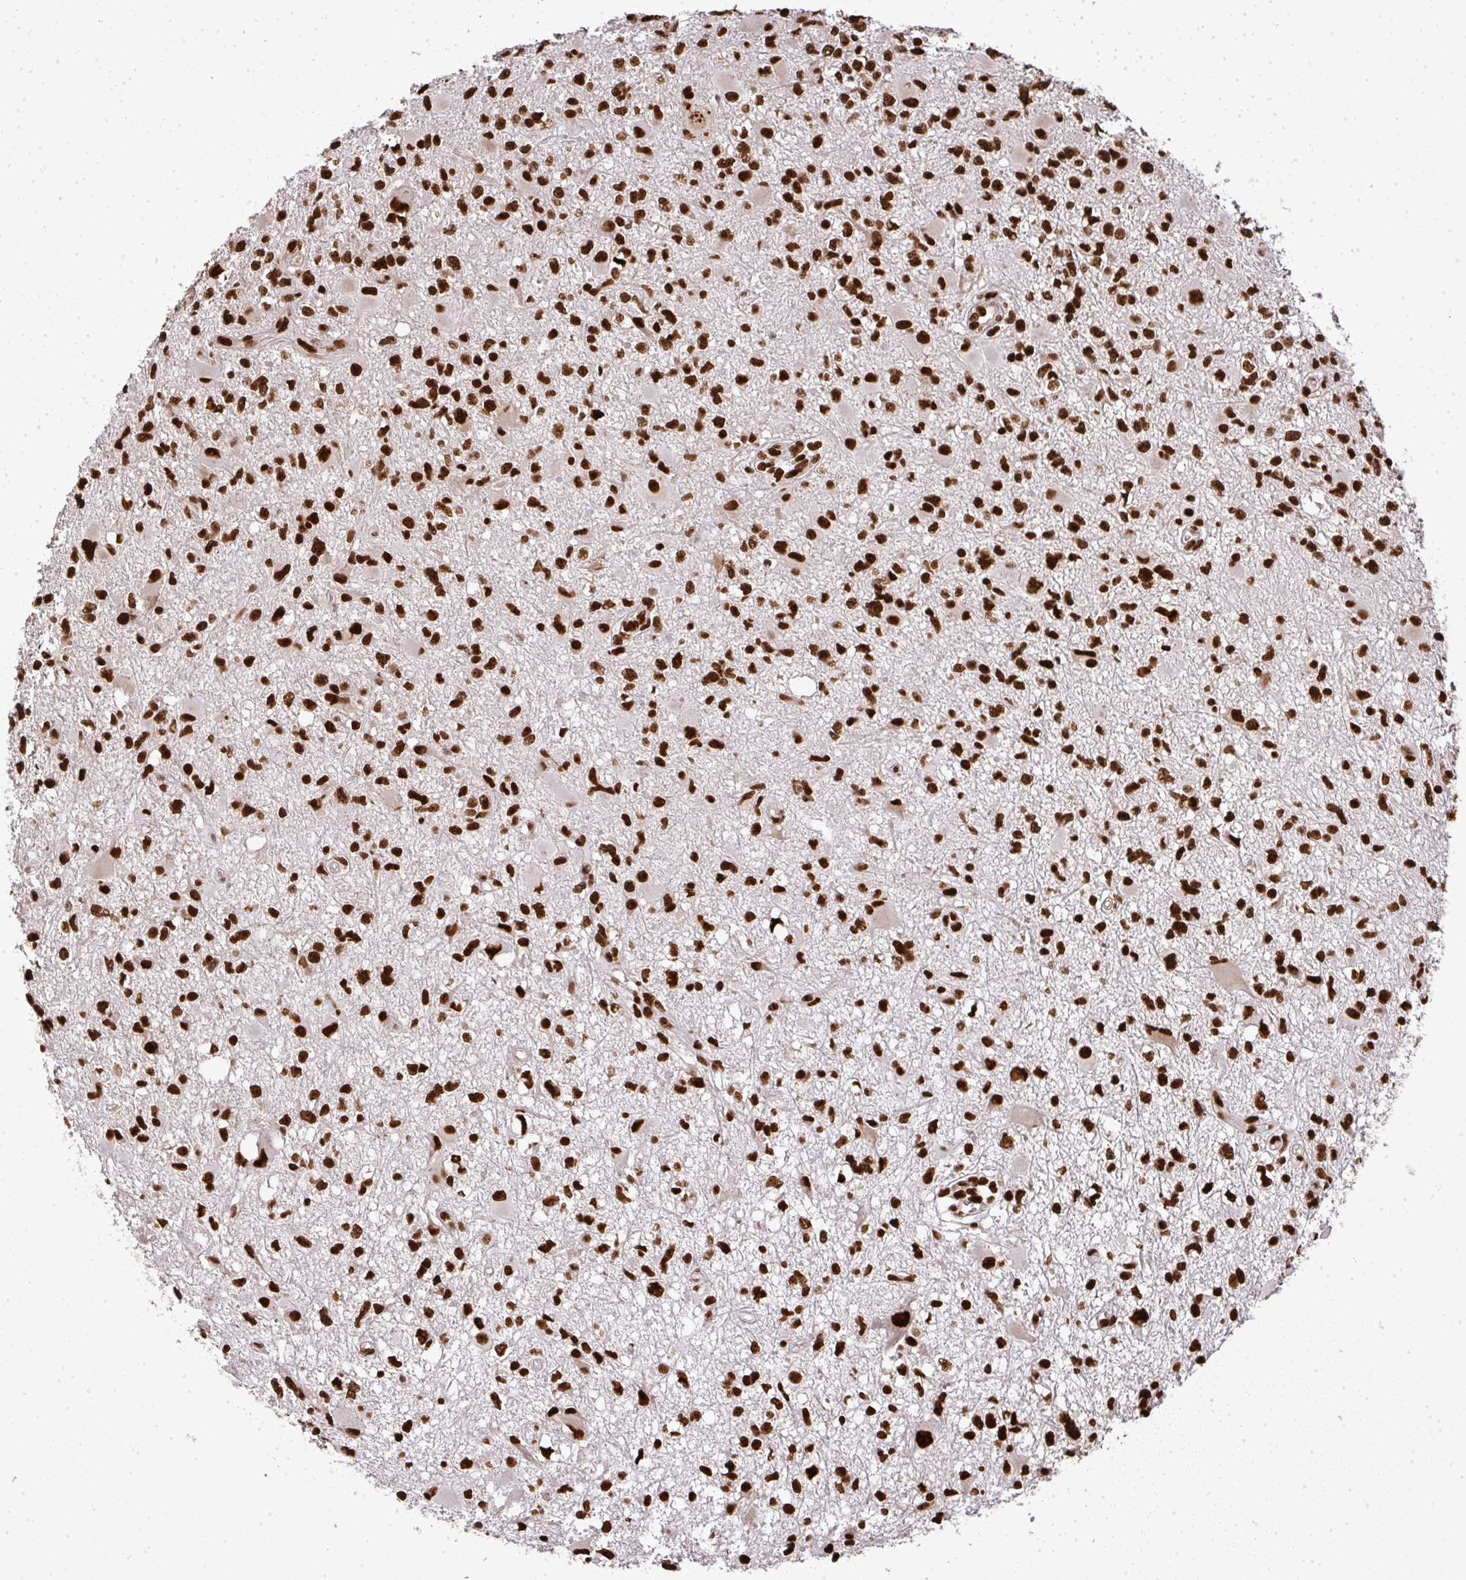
{"staining": {"intensity": "strong", "quantity": ">75%", "location": "nuclear"}, "tissue": "glioma", "cell_type": "Tumor cells", "image_type": "cancer", "snomed": [{"axis": "morphology", "description": "Glioma, malignant, High grade"}, {"axis": "topography", "description": "Brain"}], "caption": "Immunohistochemical staining of malignant glioma (high-grade) exhibits high levels of strong nuclear protein expression in about >75% of tumor cells. (Stains: DAB in brown, nuclei in blue, Microscopy: brightfield microscopy at high magnification).", "gene": "U2AF1", "patient": {"sex": "male", "age": 54}}